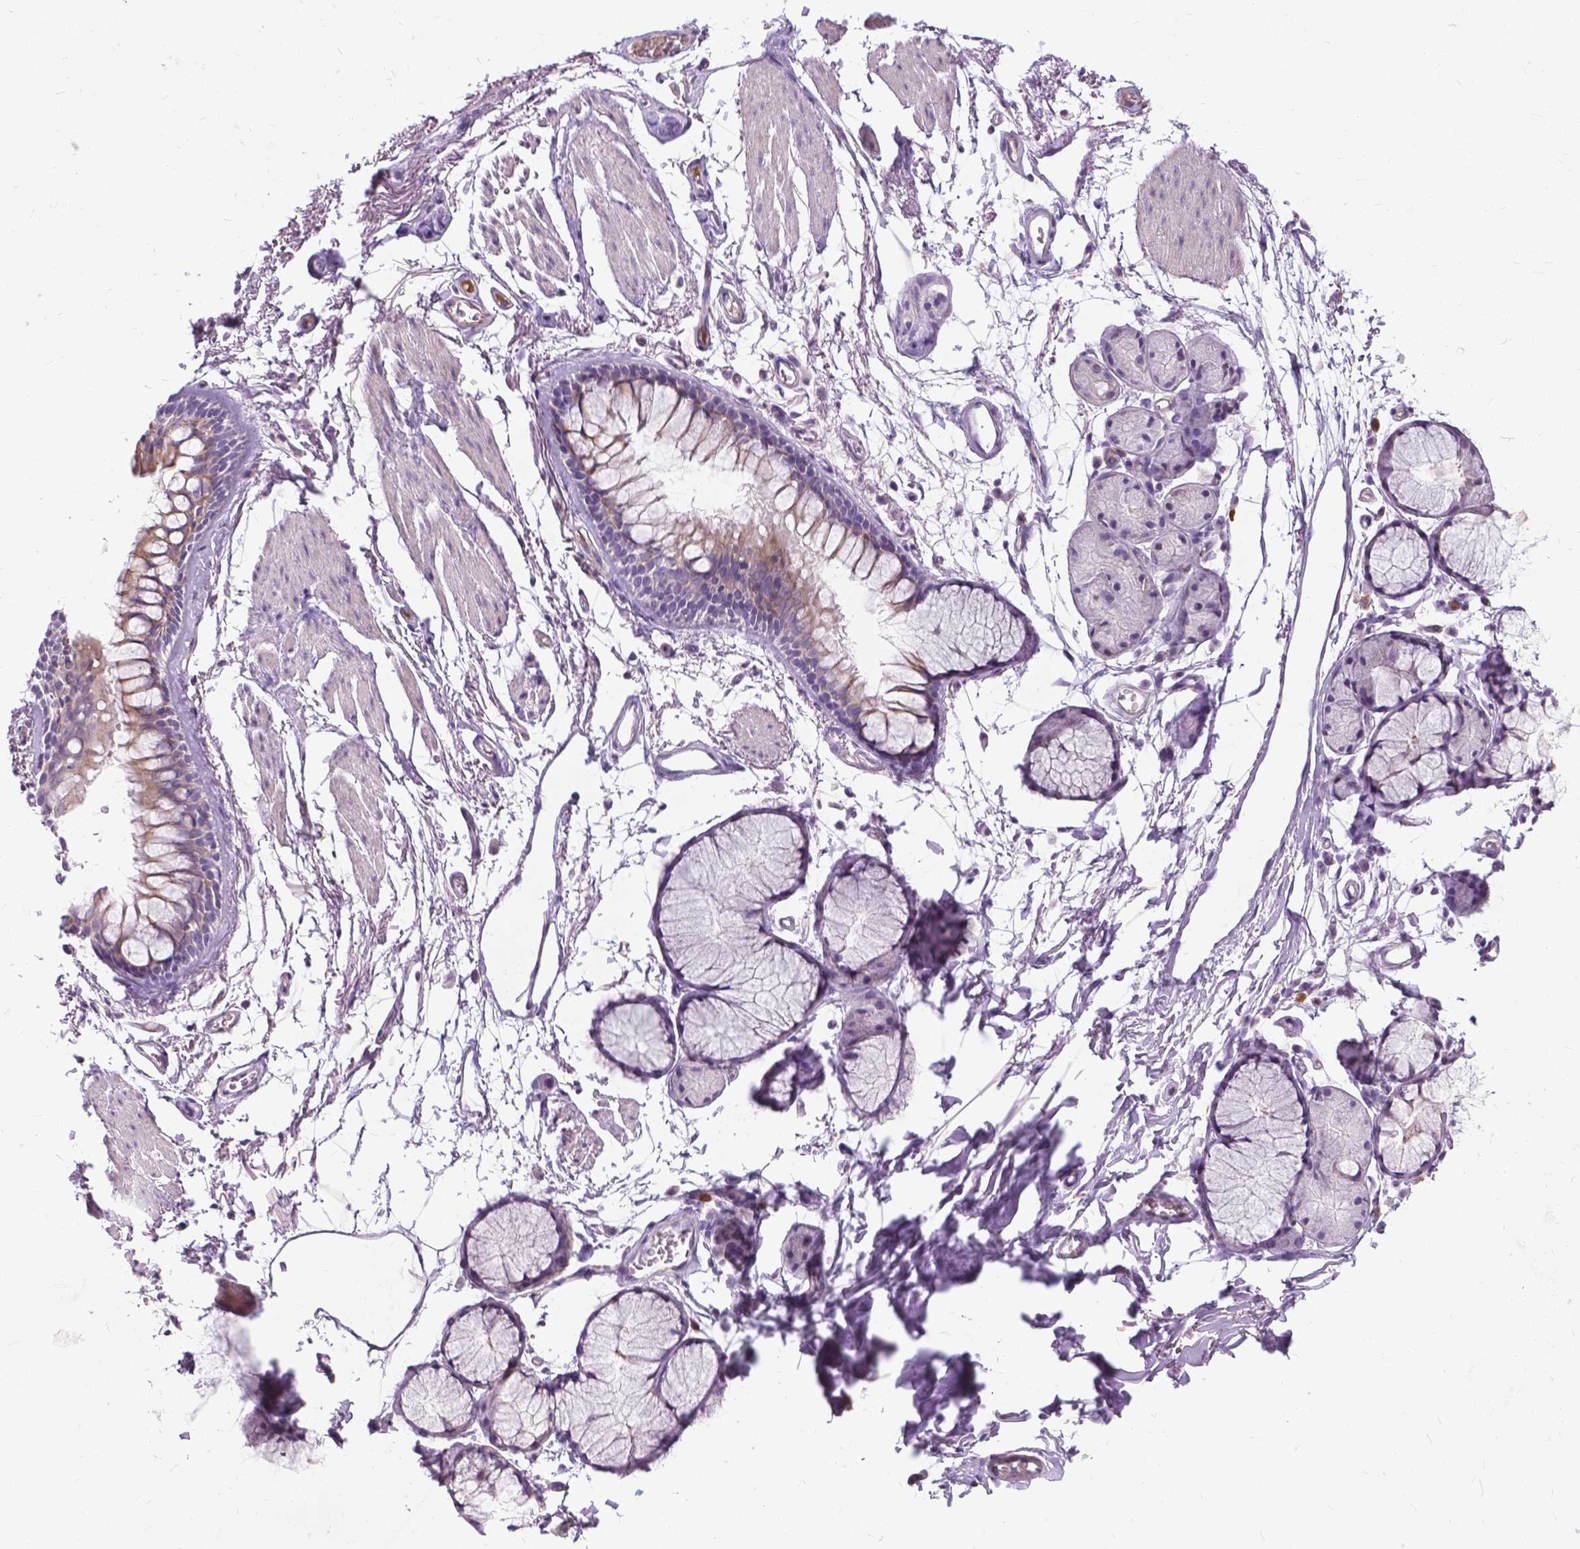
{"staining": {"intensity": "negative", "quantity": "none", "location": "none"}, "tissue": "adipose tissue", "cell_type": "Adipocytes", "image_type": "normal", "snomed": [{"axis": "morphology", "description": "Normal tissue, NOS"}, {"axis": "topography", "description": "Cartilage tissue"}, {"axis": "topography", "description": "Bronchus"}], "caption": "DAB immunohistochemical staining of normal adipose tissue exhibits no significant expression in adipocytes.", "gene": "JAK3", "patient": {"sex": "female", "age": 79}}